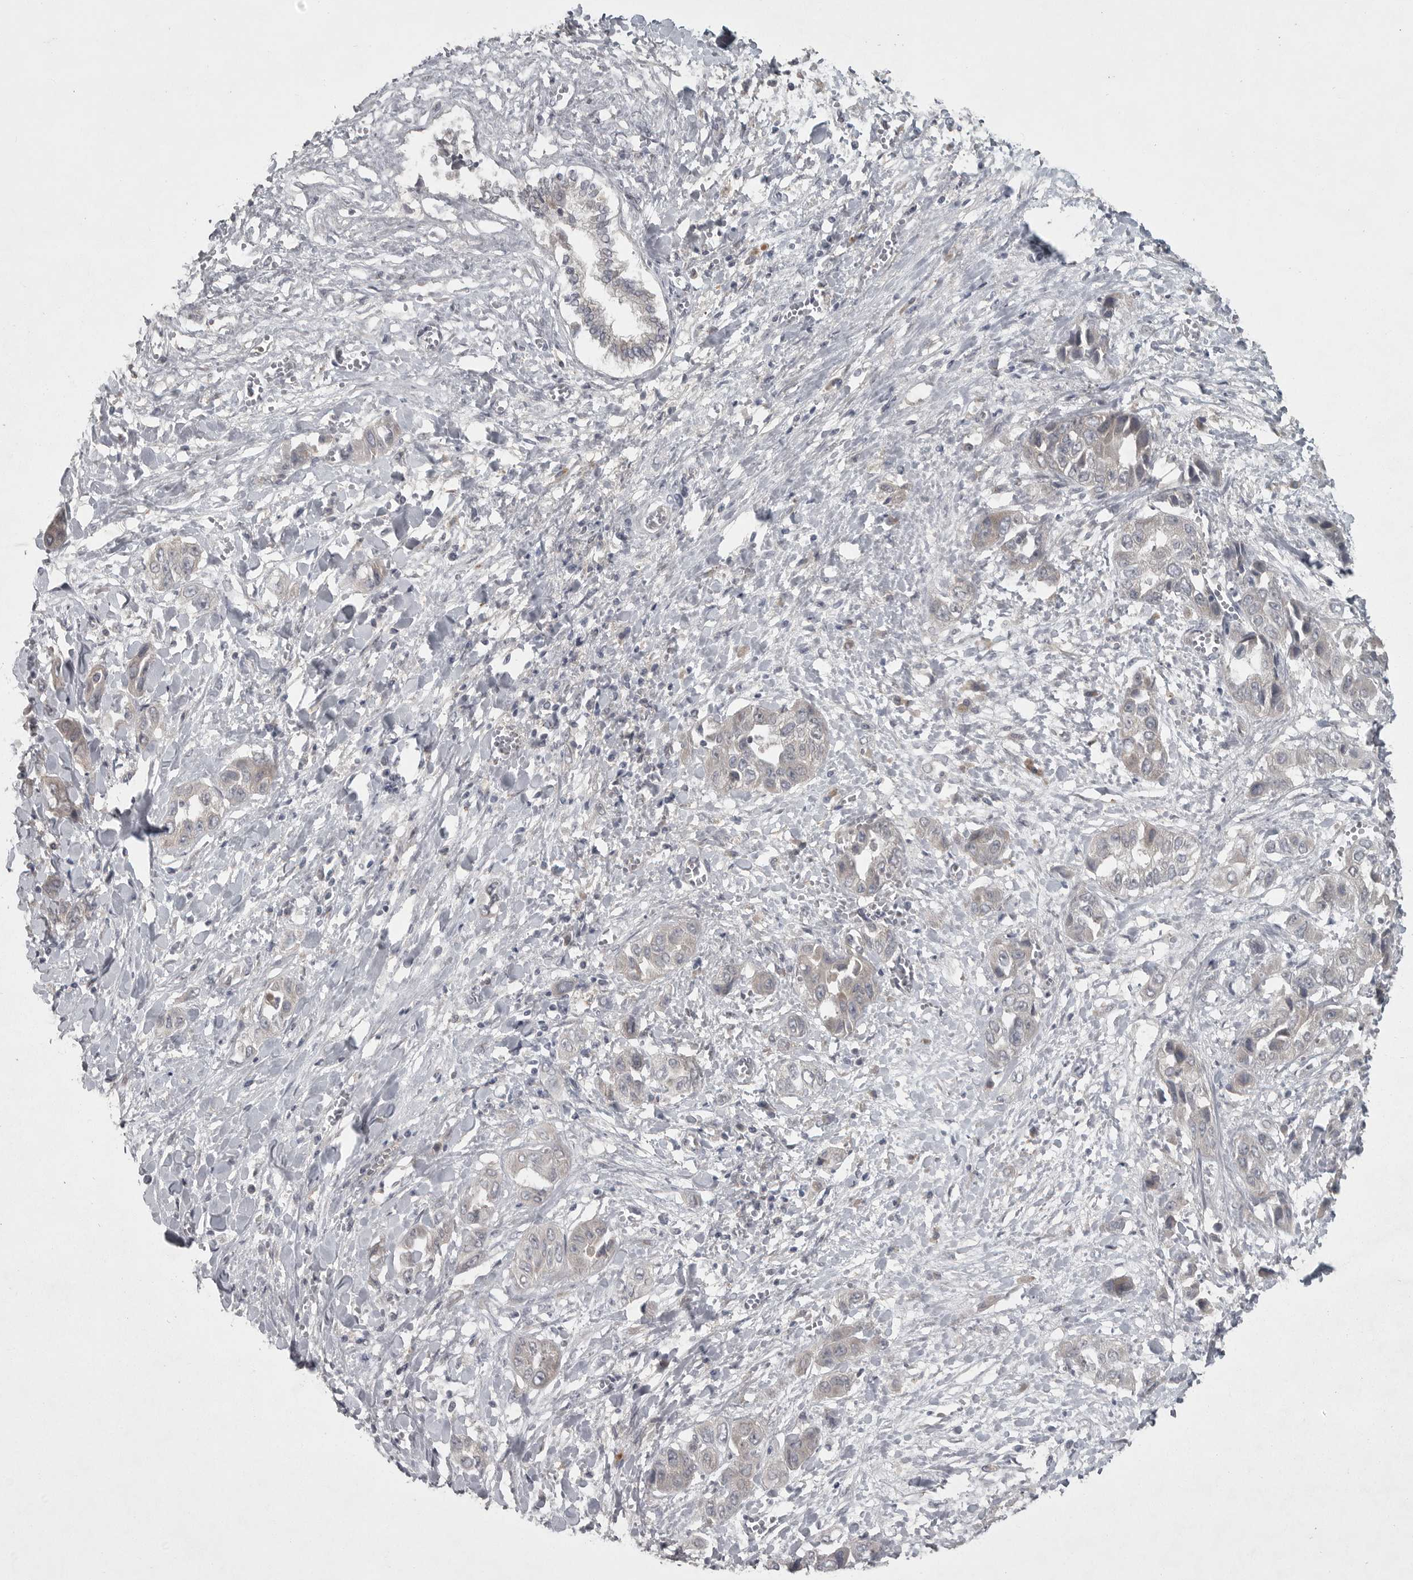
{"staining": {"intensity": "negative", "quantity": "none", "location": "none"}, "tissue": "liver cancer", "cell_type": "Tumor cells", "image_type": "cancer", "snomed": [{"axis": "morphology", "description": "Cholangiocarcinoma"}, {"axis": "topography", "description": "Liver"}], "caption": "The image displays no staining of tumor cells in liver cancer (cholangiocarcinoma).", "gene": "PHF13", "patient": {"sex": "female", "age": 52}}